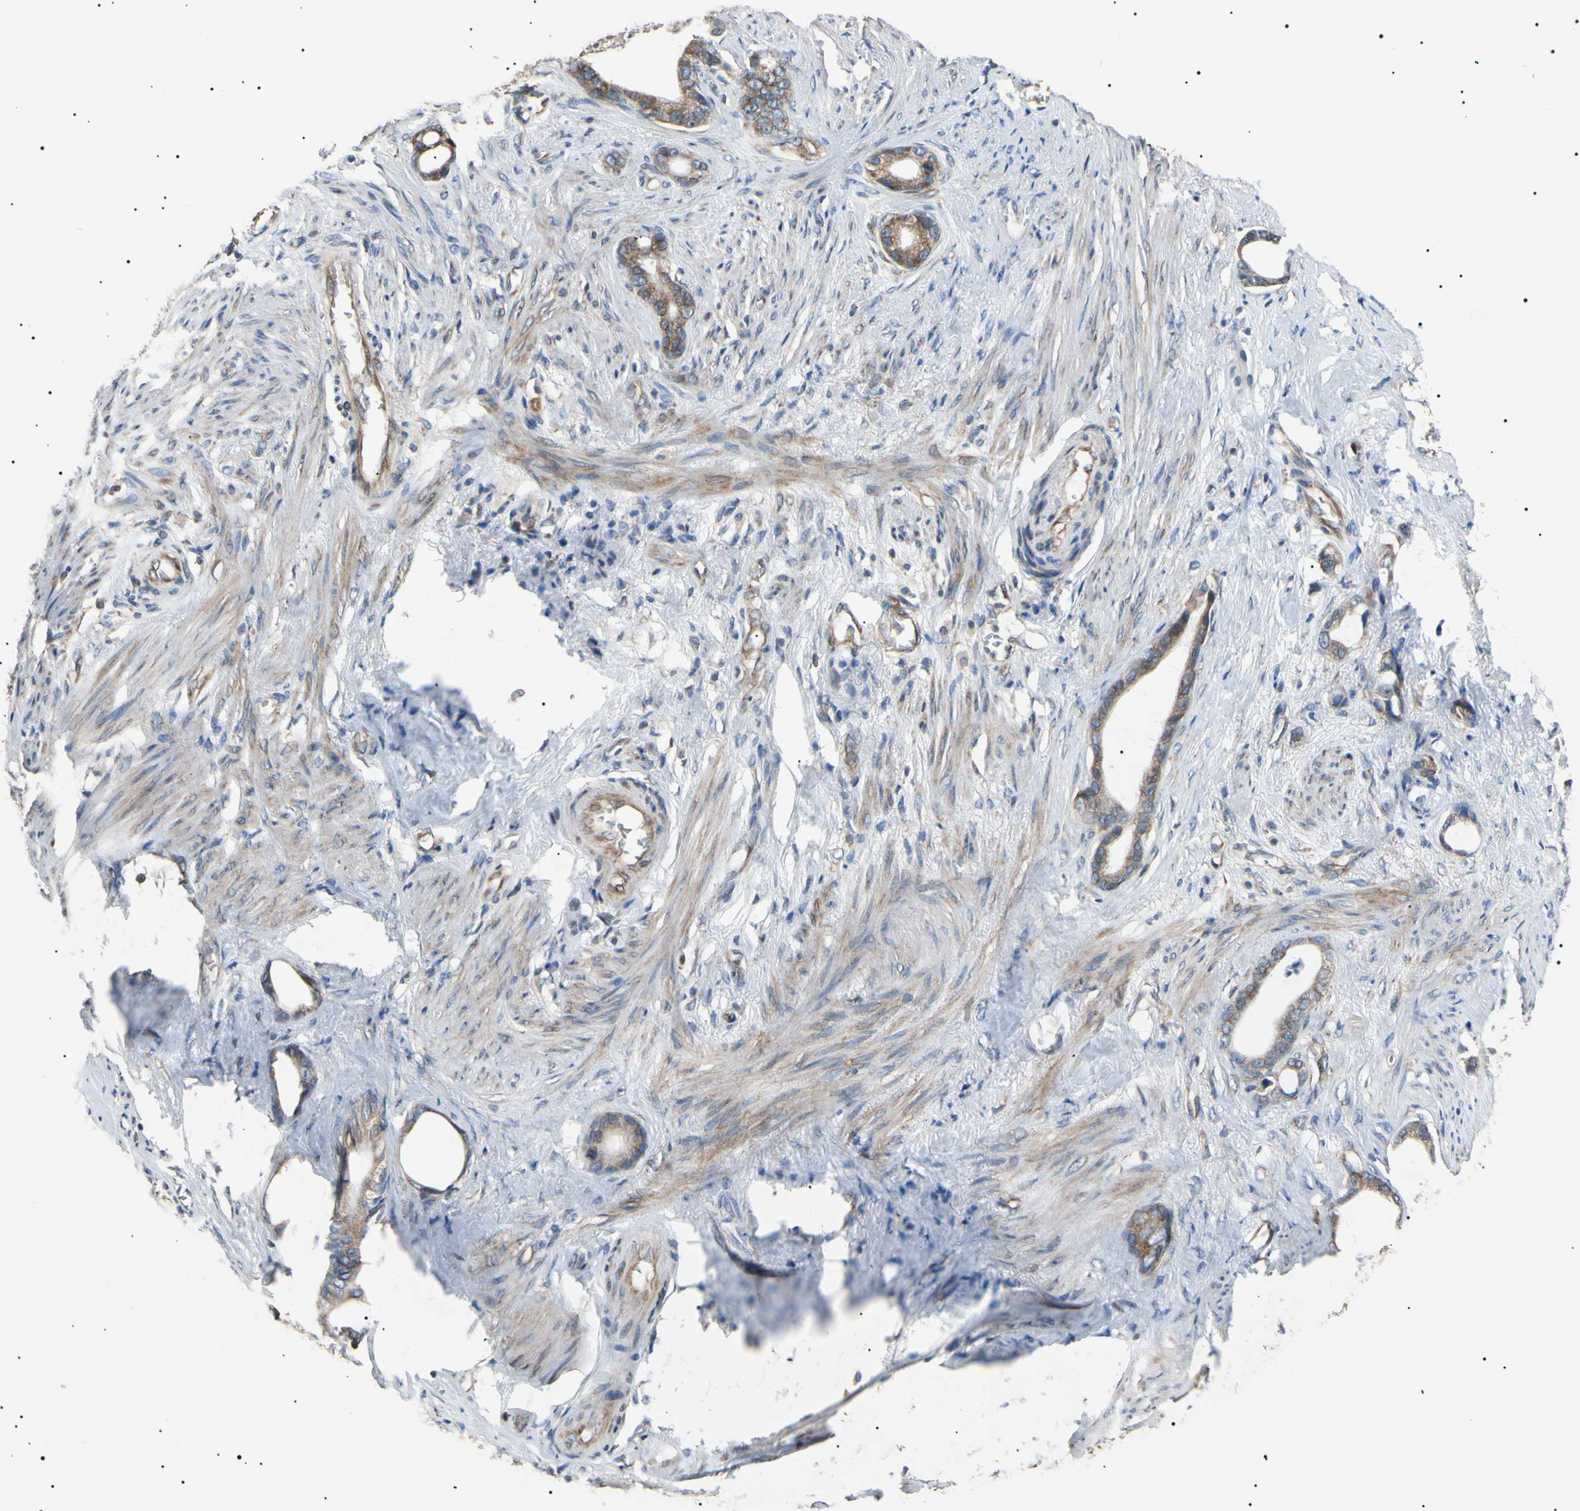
{"staining": {"intensity": "moderate", "quantity": ">75%", "location": "cytoplasmic/membranous"}, "tissue": "stomach cancer", "cell_type": "Tumor cells", "image_type": "cancer", "snomed": [{"axis": "morphology", "description": "Adenocarcinoma, NOS"}, {"axis": "topography", "description": "Stomach"}], "caption": "Immunohistochemical staining of stomach adenocarcinoma demonstrates medium levels of moderate cytoplasmic/membranous positivity in about >75% of tumor cells. (DAB = brown stain, brightfield microscopy at high magnification).", "gene": "VAPA", "patient": {"sex": "female", "age": 75}}